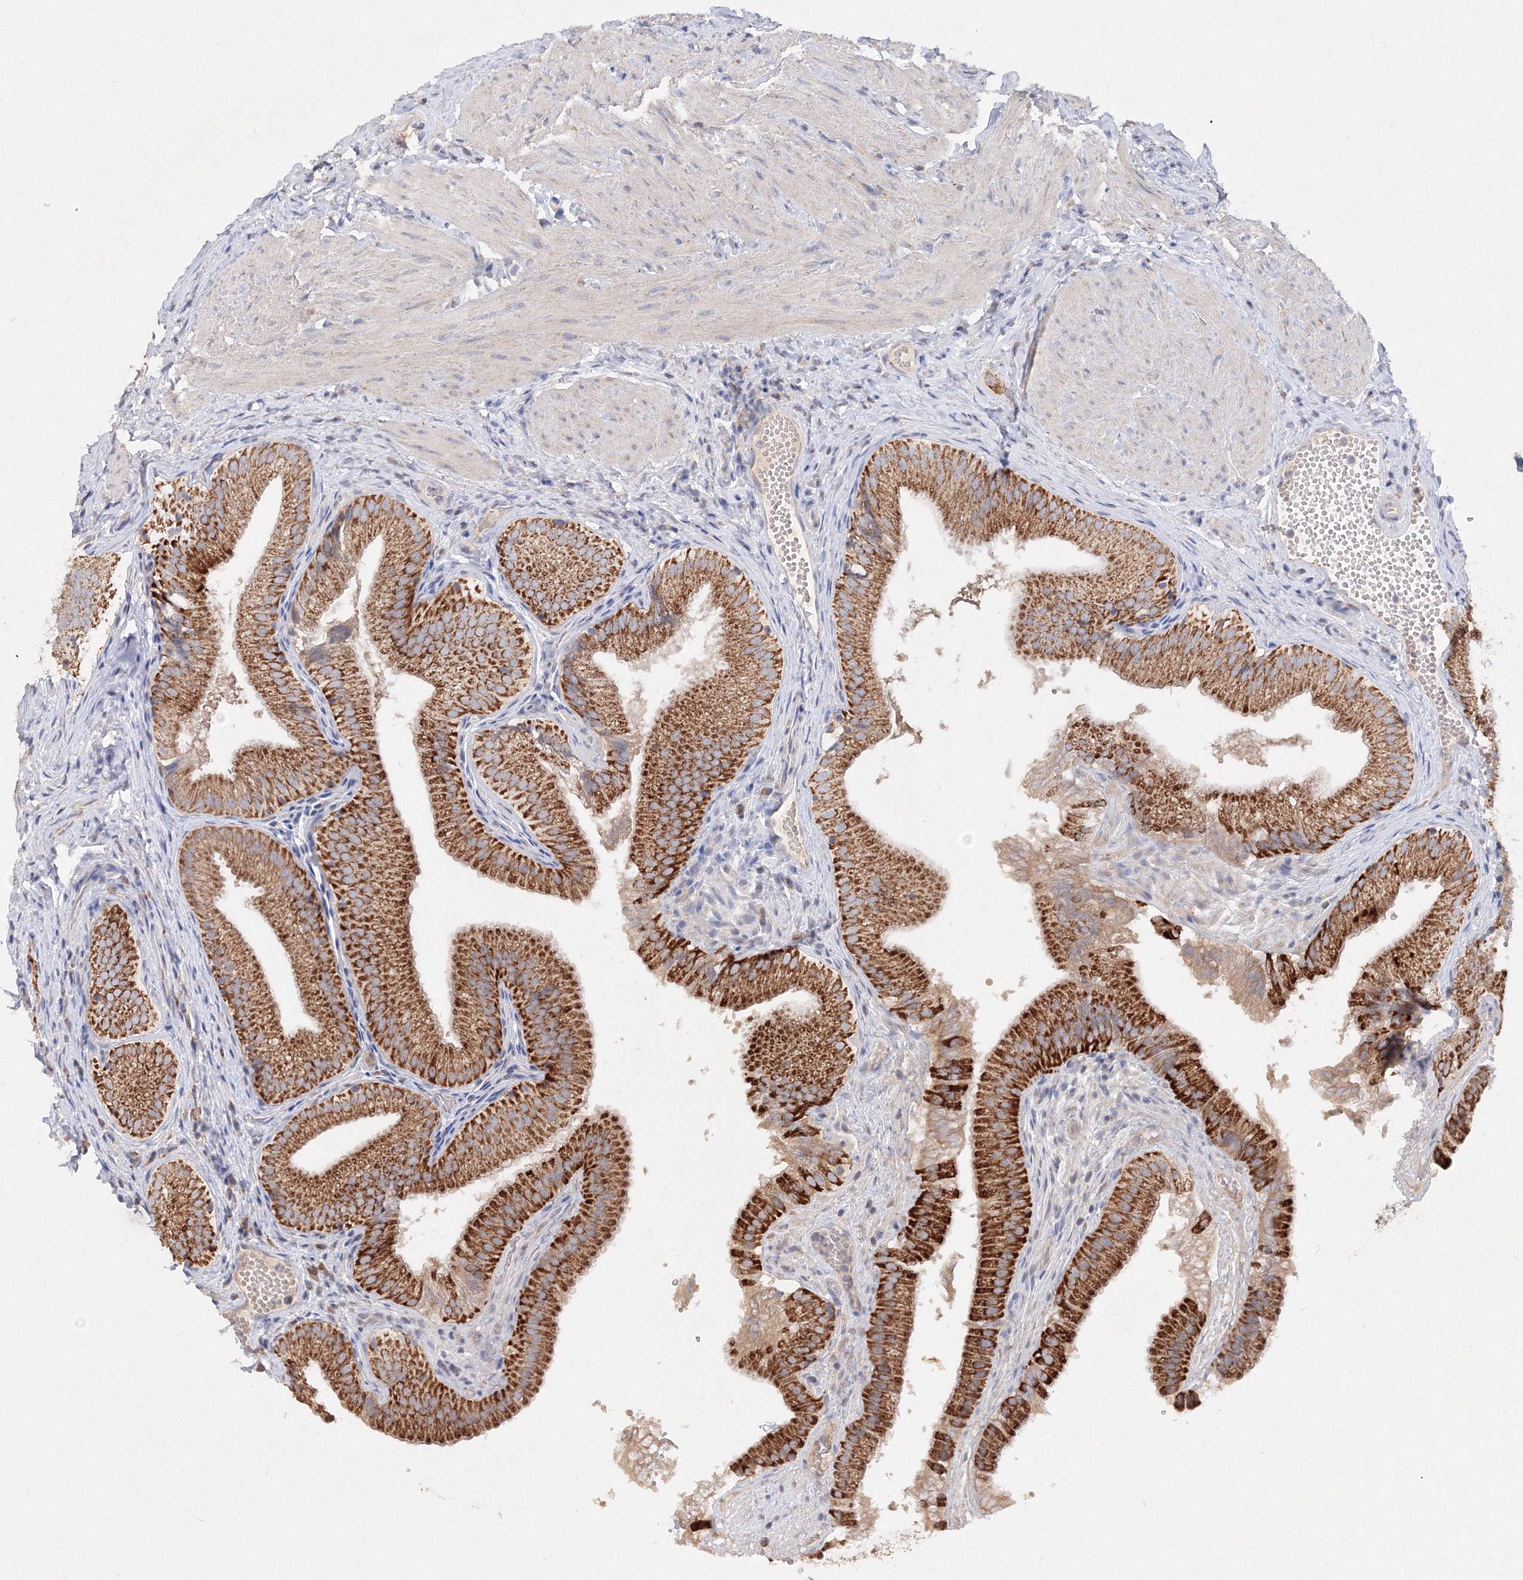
{"staining": {"intensity": "strong", "quantity": ">75%", "location": "cytoplasmic/membranous"}, "tissue": "gallbladder", "cell_type": "Glandular cells", "image_type": "normal", "snomed": [{"axis": "morphology", "description": "Normal tissue, NOS"}, {"axis": "topography", "description": "Gallbladder"}], "caption": "This is a histology image of immunohistochemistry (IHC) staining of unremarkable gallbladder, which shows strong positivity in the cytoplasmic/membranous of glandular cells.", "gene": "GLS", "patient": {"sex": "female", "age": 30}}